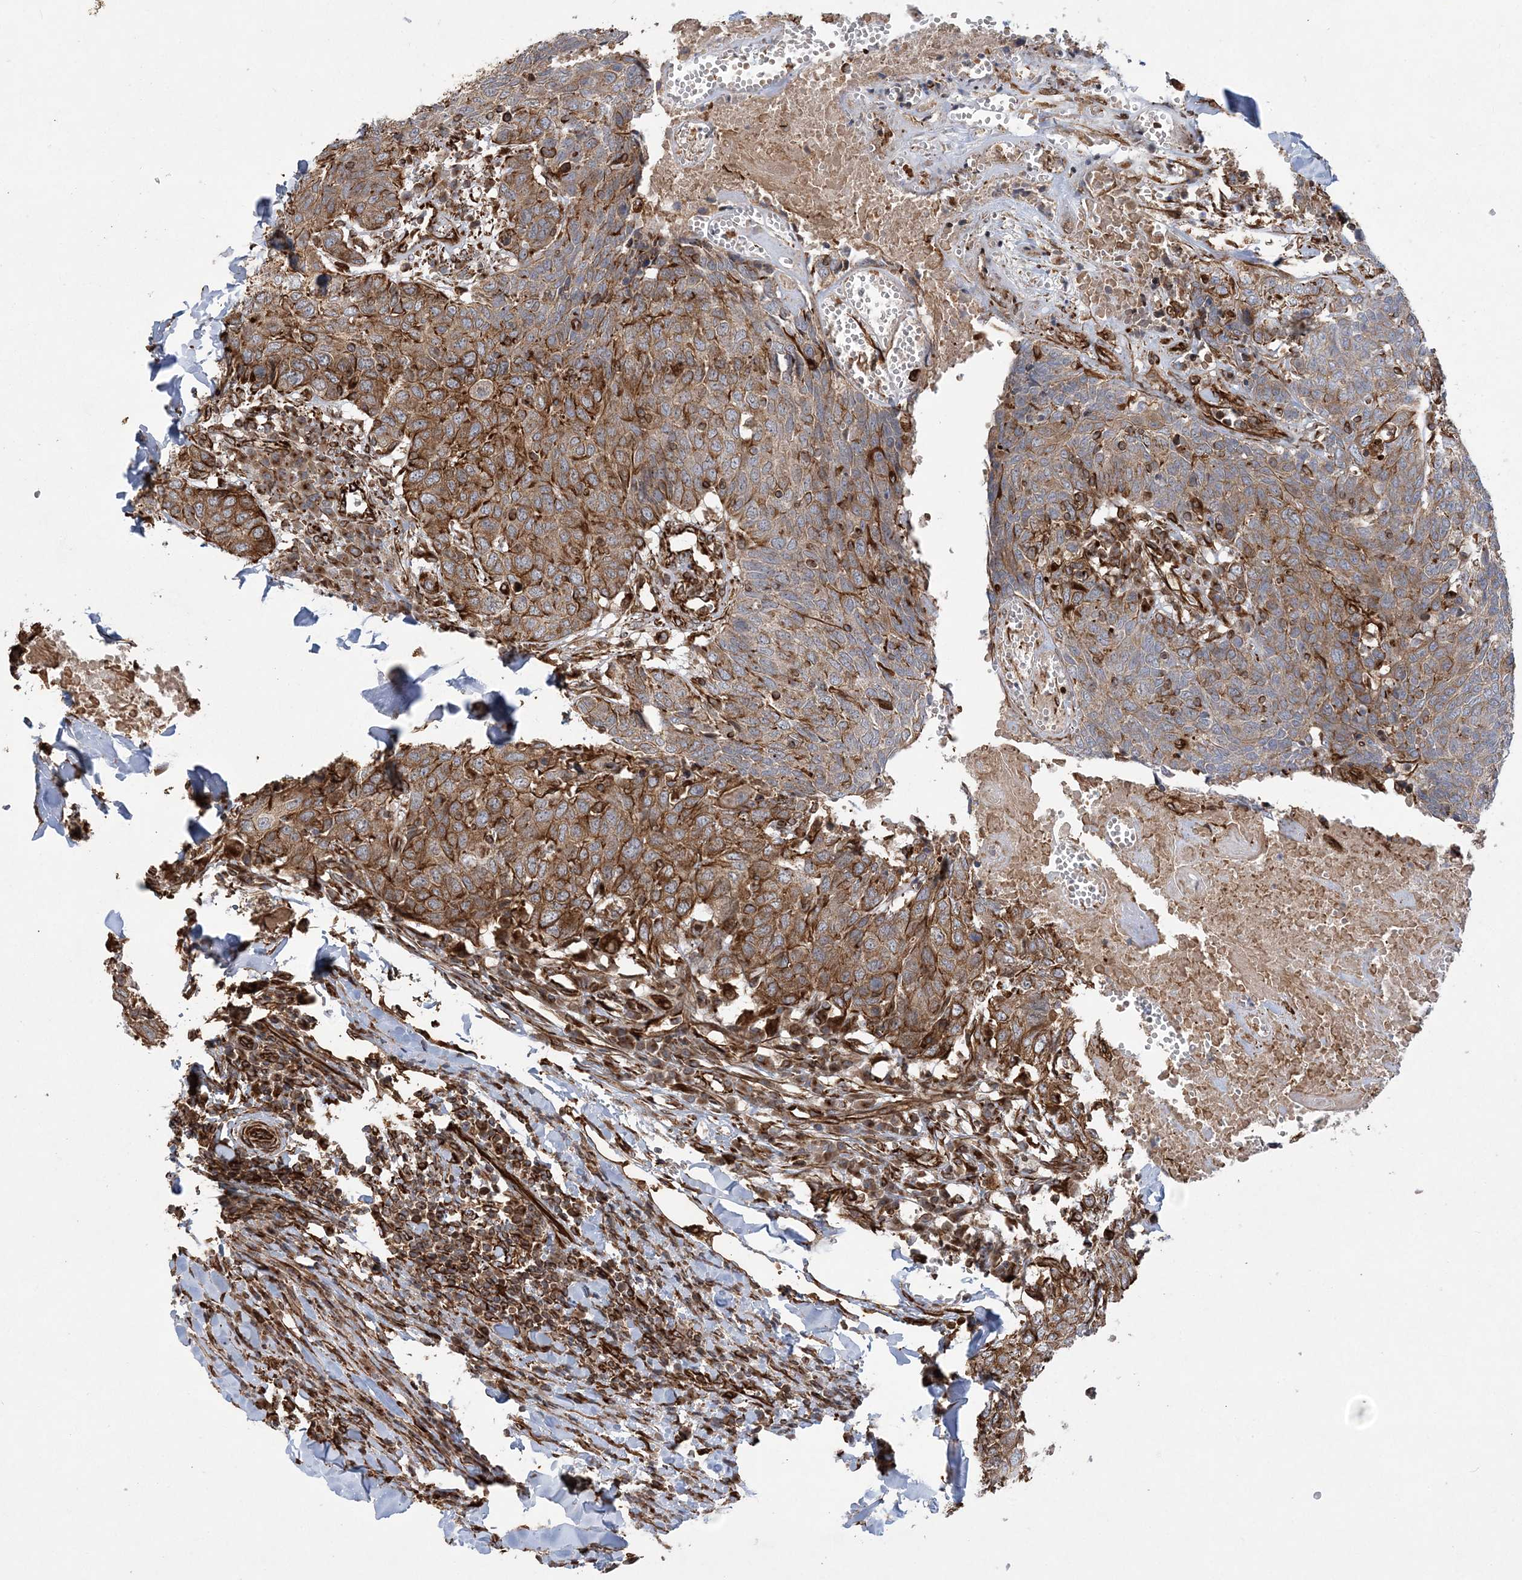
{"staining": {"intensity": "moderate", "quantity": ">75%", "location": "cytoplasmic/membranous"}, "tissue": "head and neck cancer", "cell_type": "Tumor cells", "image_type": "cancer", "snomed": [{"axis": "morphology", "description": "Squamous cell carcinoma, NOS"}, {"axis": "topography", "description": "Head-Neck"}], "caption": "Human head and neck cancer (squamous cell carcinoma) stained for a protein (brown) reveals moderate cytoplasmic/membranous positive positivity in approximately >75% of tumor cells.", "gene": "FAM114A2", "patient": {"sex": "male", "age": 66}}